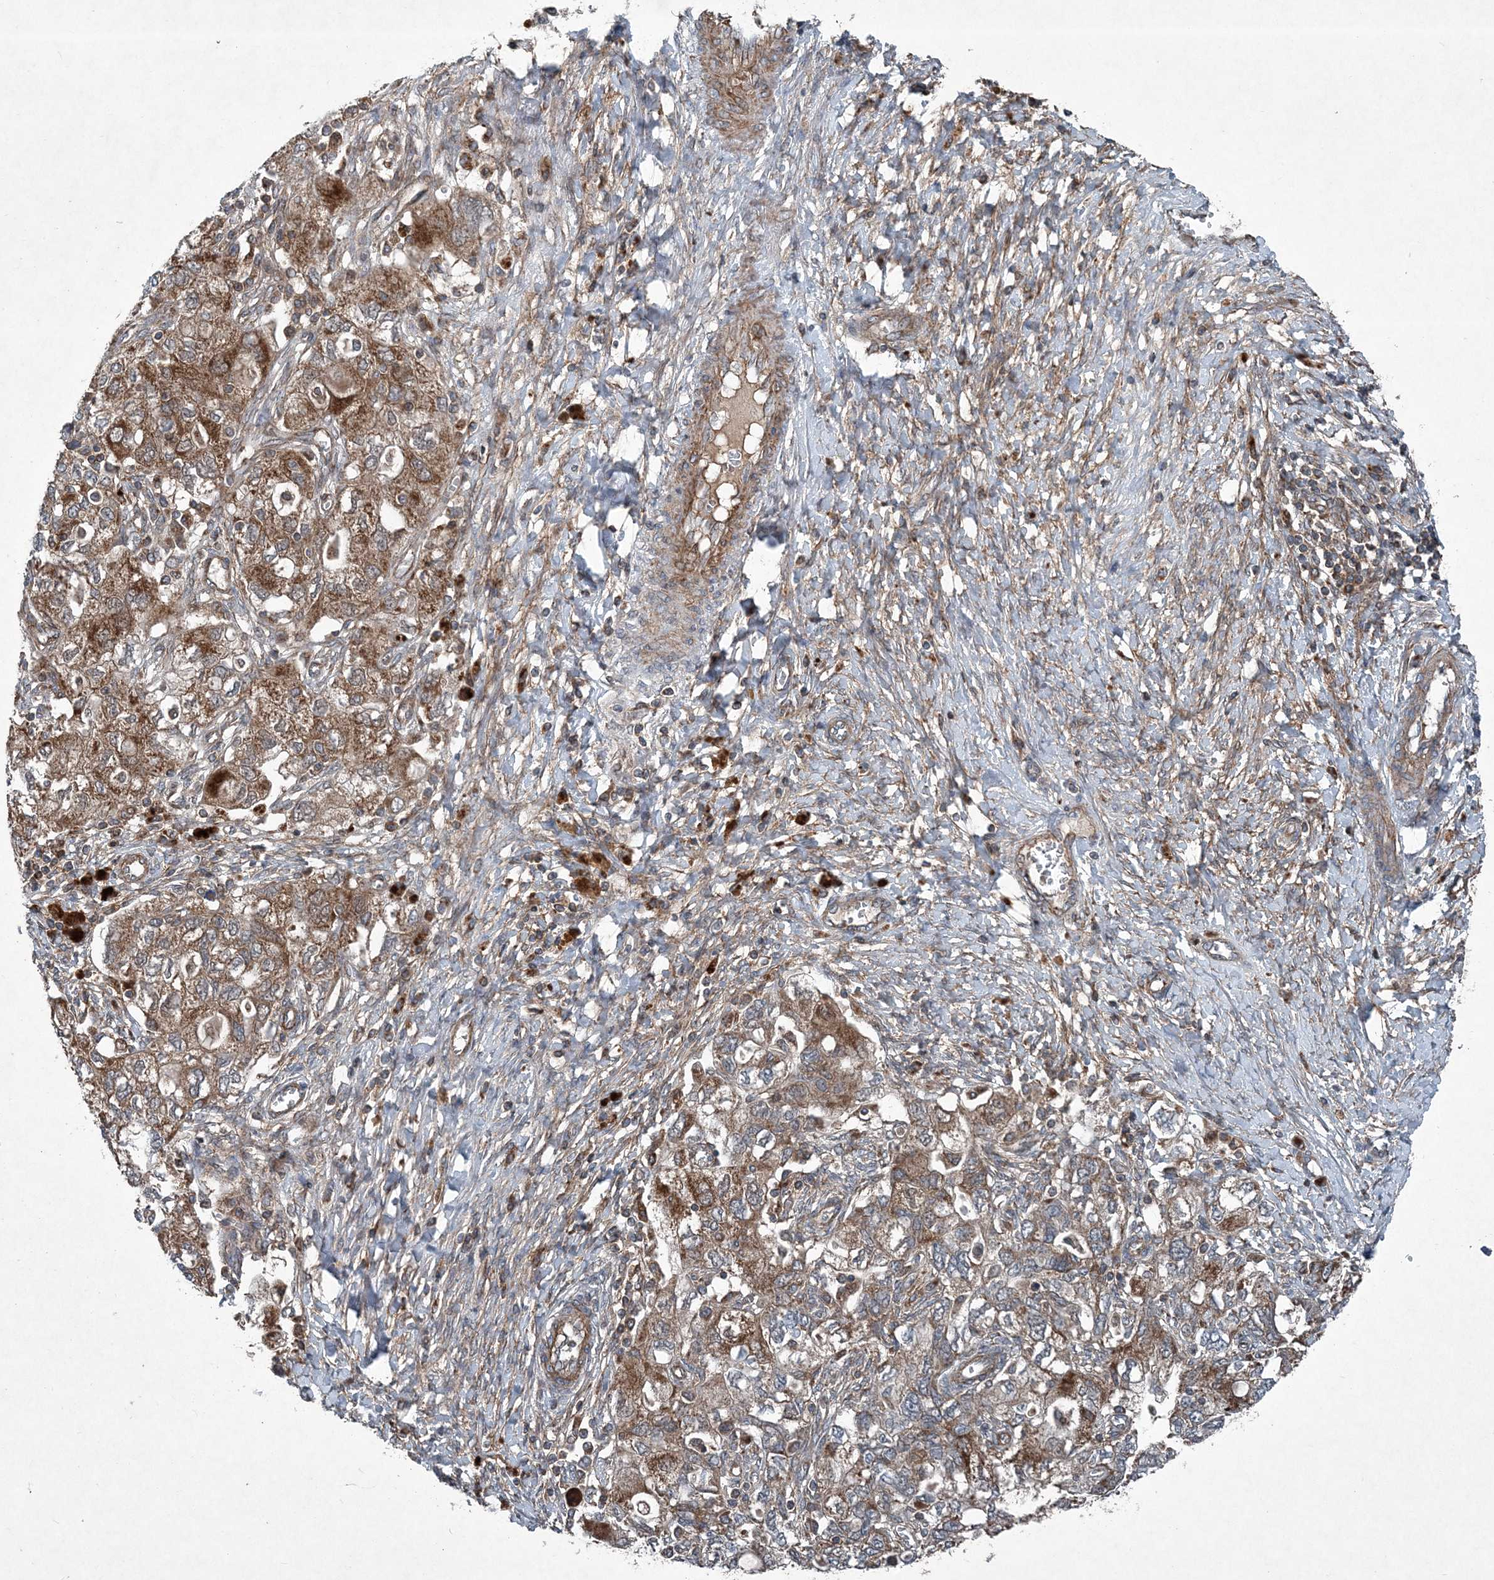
{"staining": {"intensity": "moderate", "quantity": ">75%", "location": "cytoplasmic/membranous"}, "tissue": "ovarian cancer", "cell_type": "Tumor cells", "image_type": "cancer", "snomed": [{"axis": "morphology", "description": "Carcinoma, NOS"}, {"axis": "morphology", "description": "Cystadenocarcinoma, serous, NOS"}, {"axis": "topography", "description": "Ovary"}], "caption": "A brown stain highlights moderate cytoplasmic/membranous staining of a protein in human ovarian cancer (carcinoma) tumor cells. The staining is performed using DAB brown chromogen to label protein expression. The nuclei are counter-stained blue using hematoxylin.", "gene": "NDUFA2", "patient": {"sex": "female", "age": 69}}